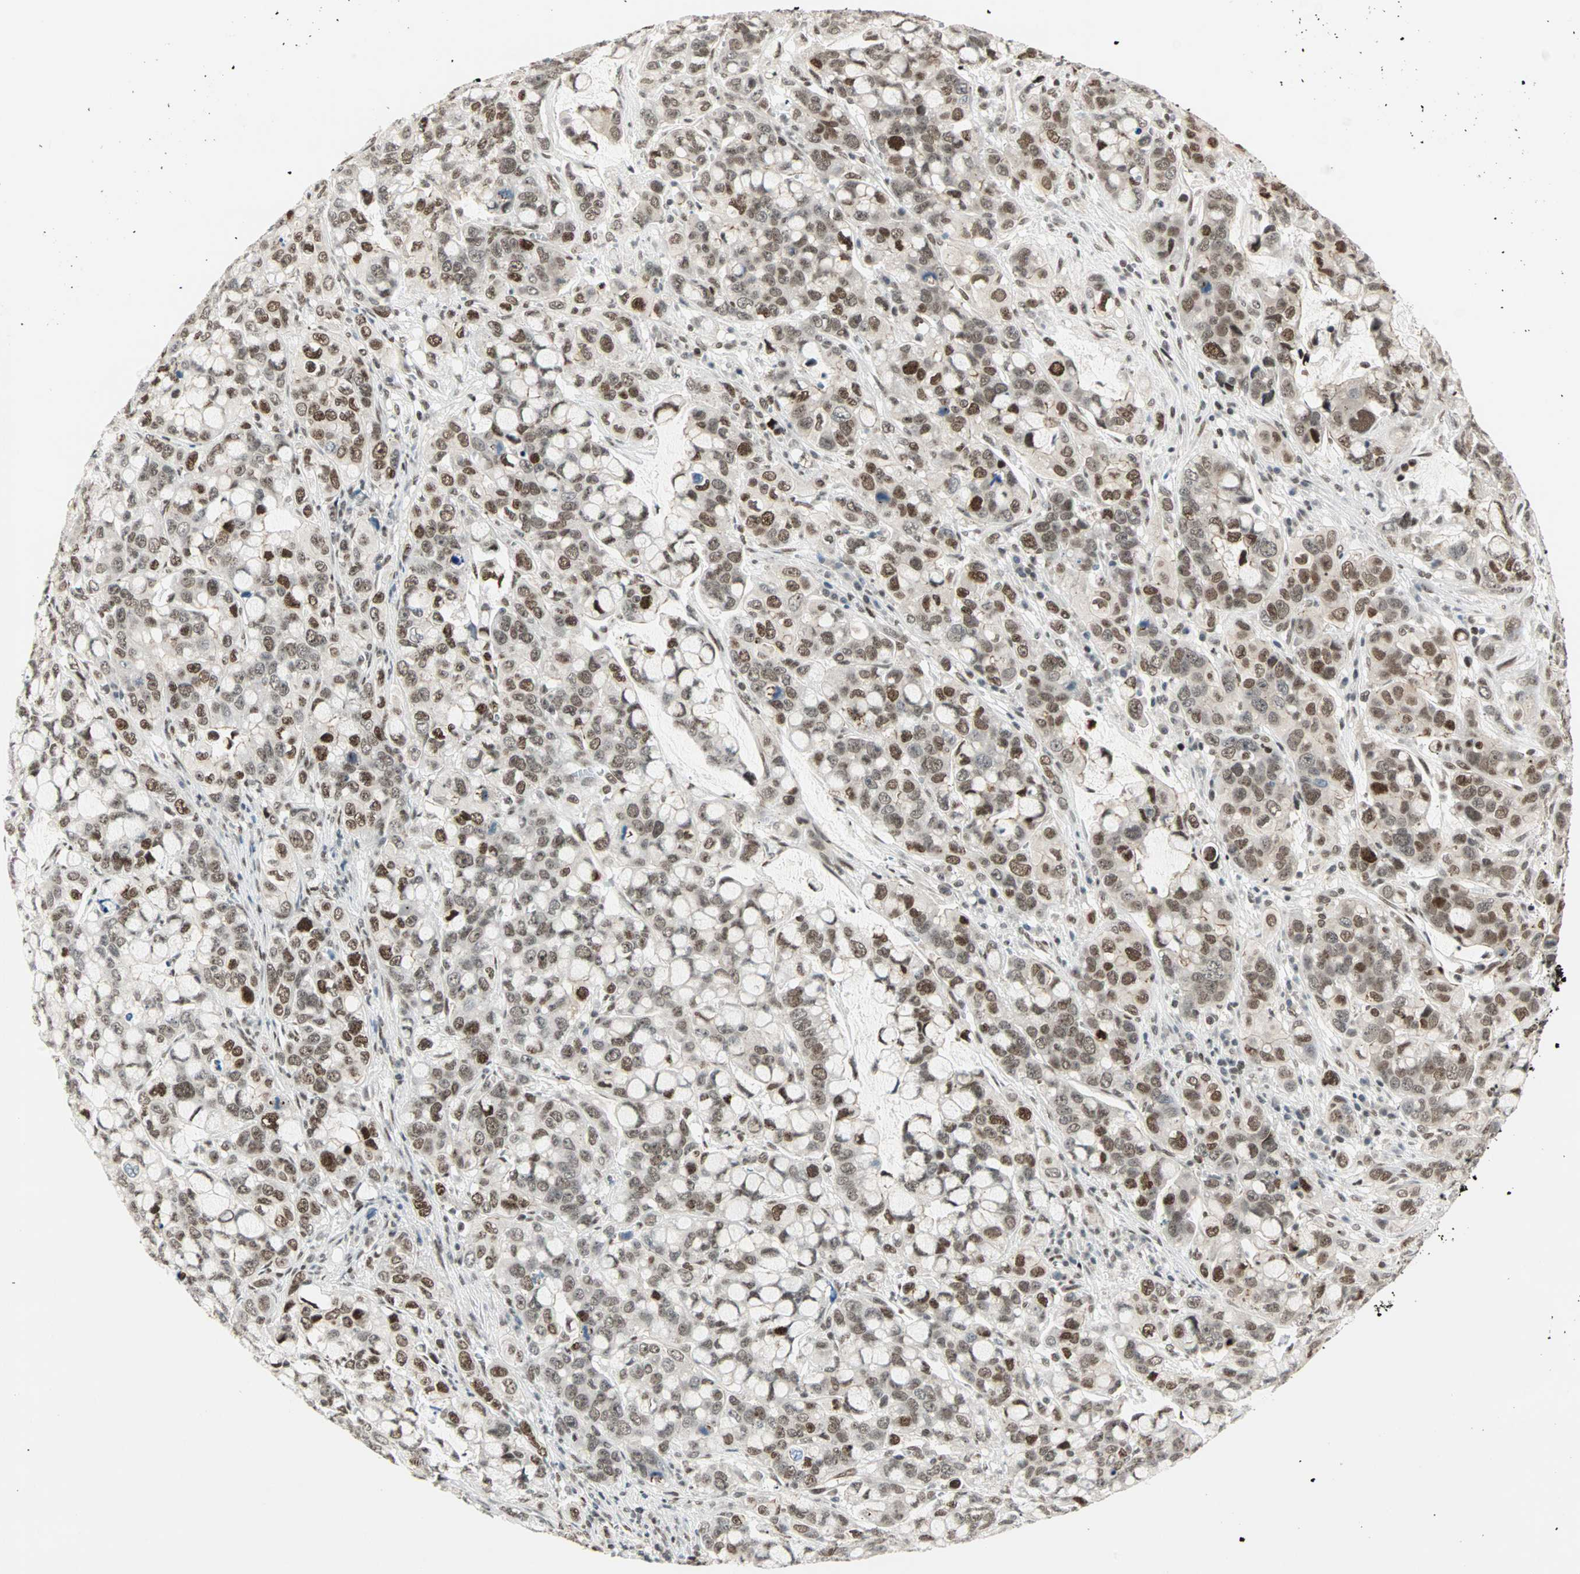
{"staining": {"intensity": "moderate", "quantity": ">75%", "location": "nuclear"}, "tissue": "stomach cancer", "cell_type": "Tumor cells", "image_type": "cancer", "snomed": [{"axis": "morphology", "description": "Adenocarcinoma, NOS"}, {"axis": "topography", "description": "Stomach, lower"}], "caption": "Stomach cancer (adenocarcinoma) stained with a protein marker shows moderate staining in tumor cells.", "gene": "BLM", "patient": {"sex": "male", "age": 84}}